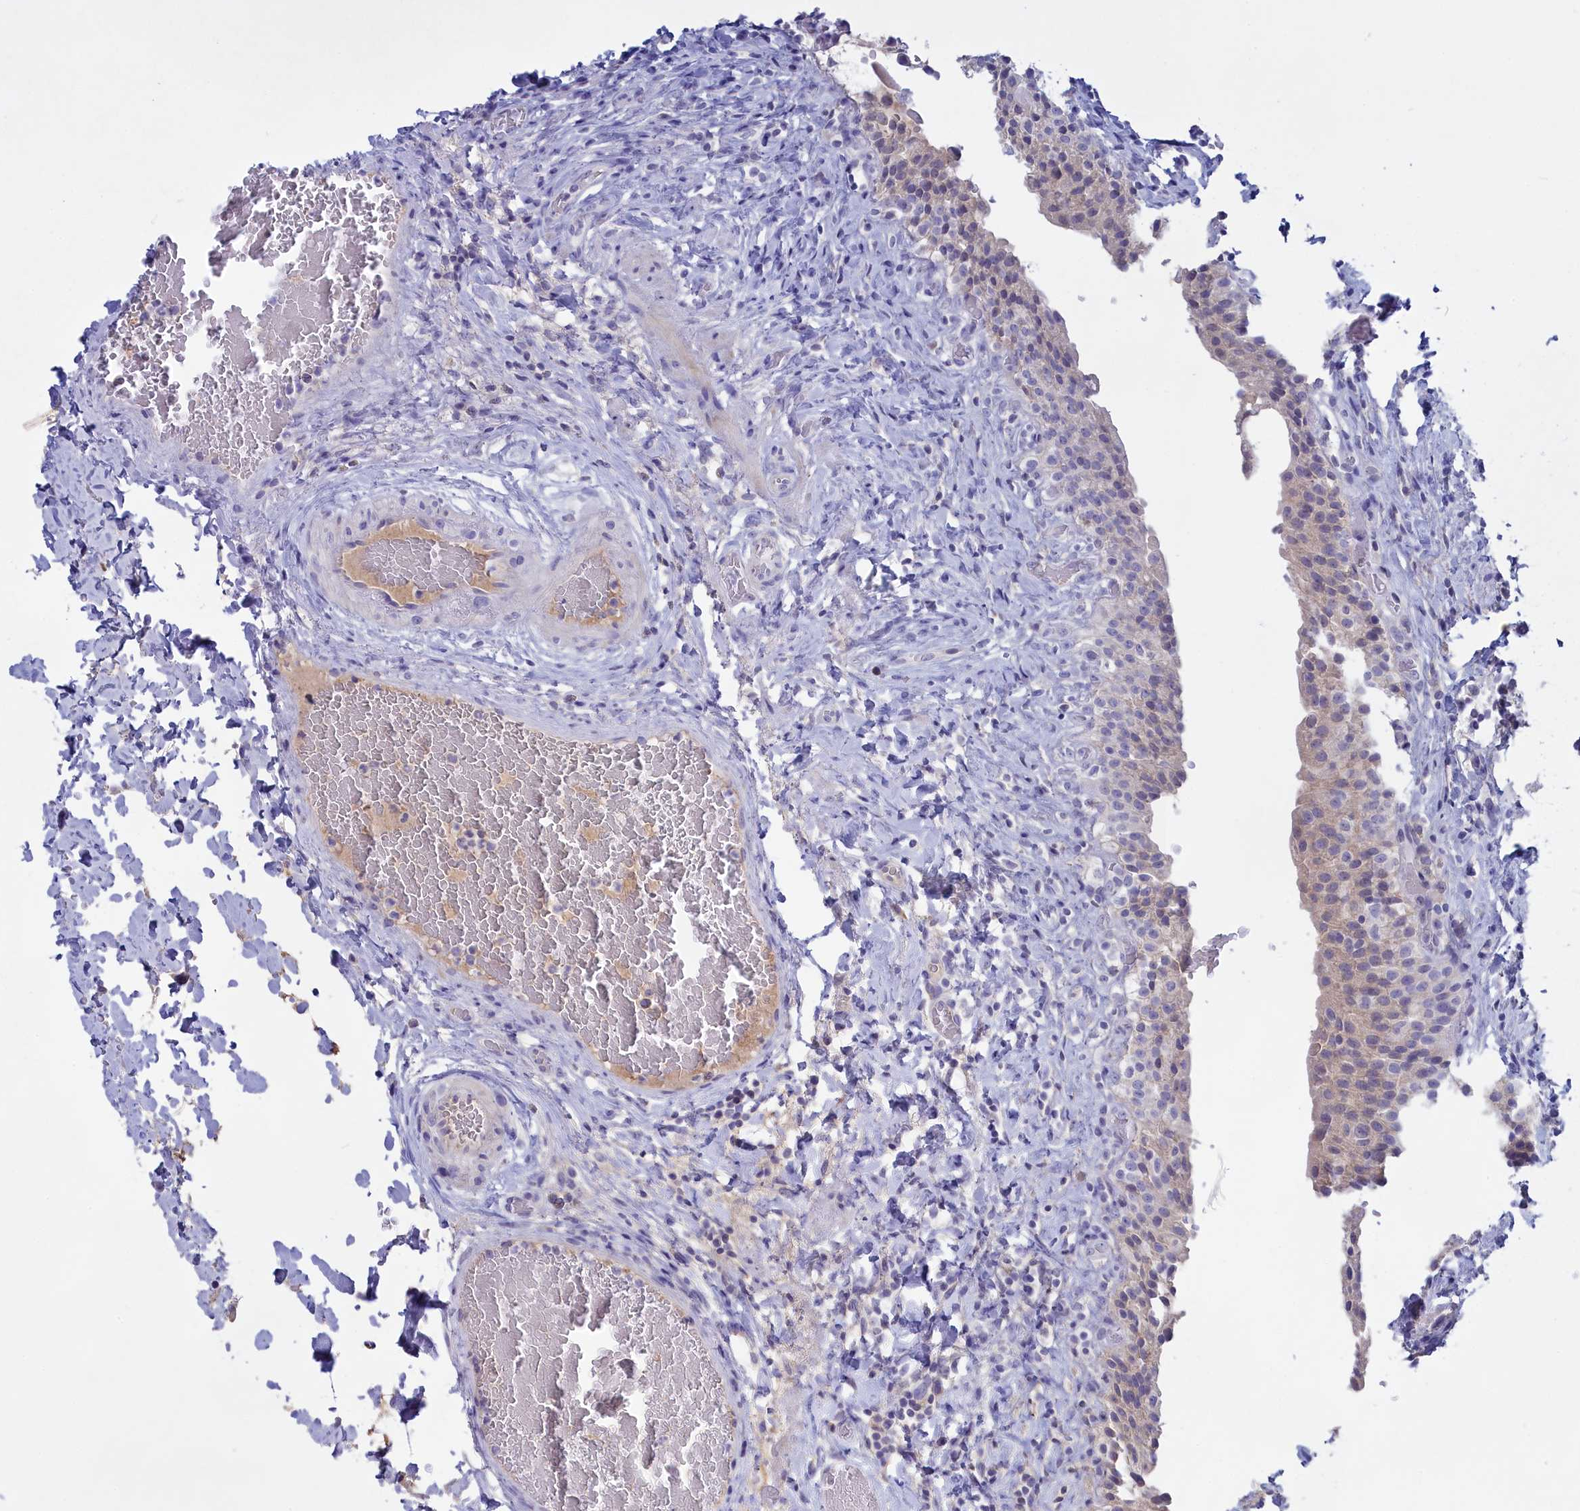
{"staining": {"intensity": "negative", "quantity": "none", "location": "none"}, "tissue": "urinary bladder", "cell_type": "Urothelial cells", "image_type": "normal", "snomed": [{"axis": "morphology", "description": "Normal tissue, NOS"}, {"axis": "morphology", "description": "Inflammation, NOS"}, {"axis": "topography", "description": "Urinary bladder"}], "caption": "Immunohistochemistry (IHC) micrograph of unremarkable urinary bladder: human urinary bladder stained with DAB shows no significant protein positivity in urothelial cells.", "gene": "ADGRA1", "patient": {"sex": "male", "age": 64}}